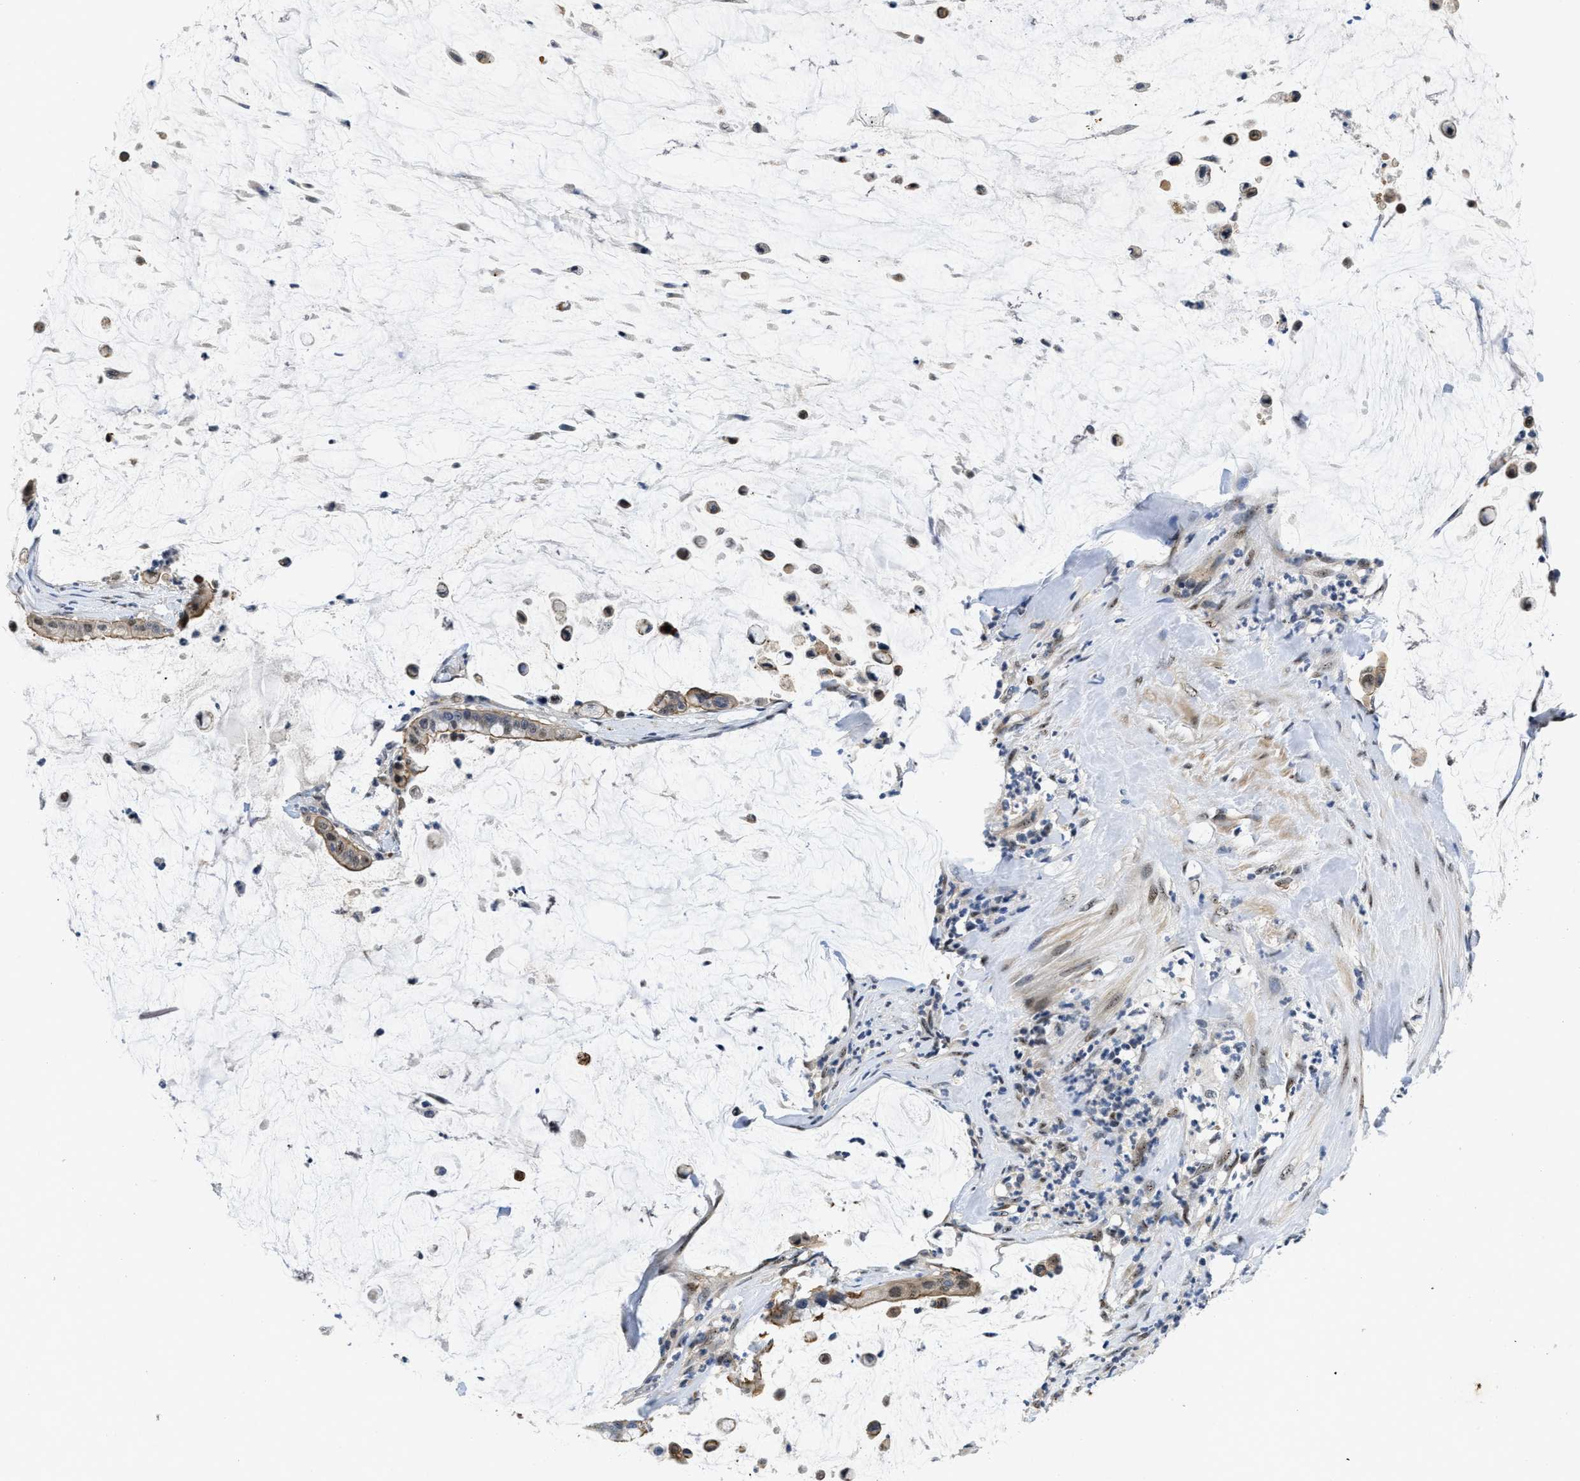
{"staining": {"intensity": "moderate", "quantity": ">75%", "location": "cytoplasmic/membranous"}, "tissue": "pancreatic cancer", "cell_type": "Tumor cells", "image_type": "cancer", "snomed": [{"axis": "morphology", "description": "Adenocarcinoma, NOS"}, {"axis": "topography", "description": "Pancreas"}], "caption": "A brown stain shows moderate cytoplasmic/membranous staining of a protein in human pancreatic cancer tumor cells.", "gene": "VIP", "patient": {"sex": "male", "age": 41}}